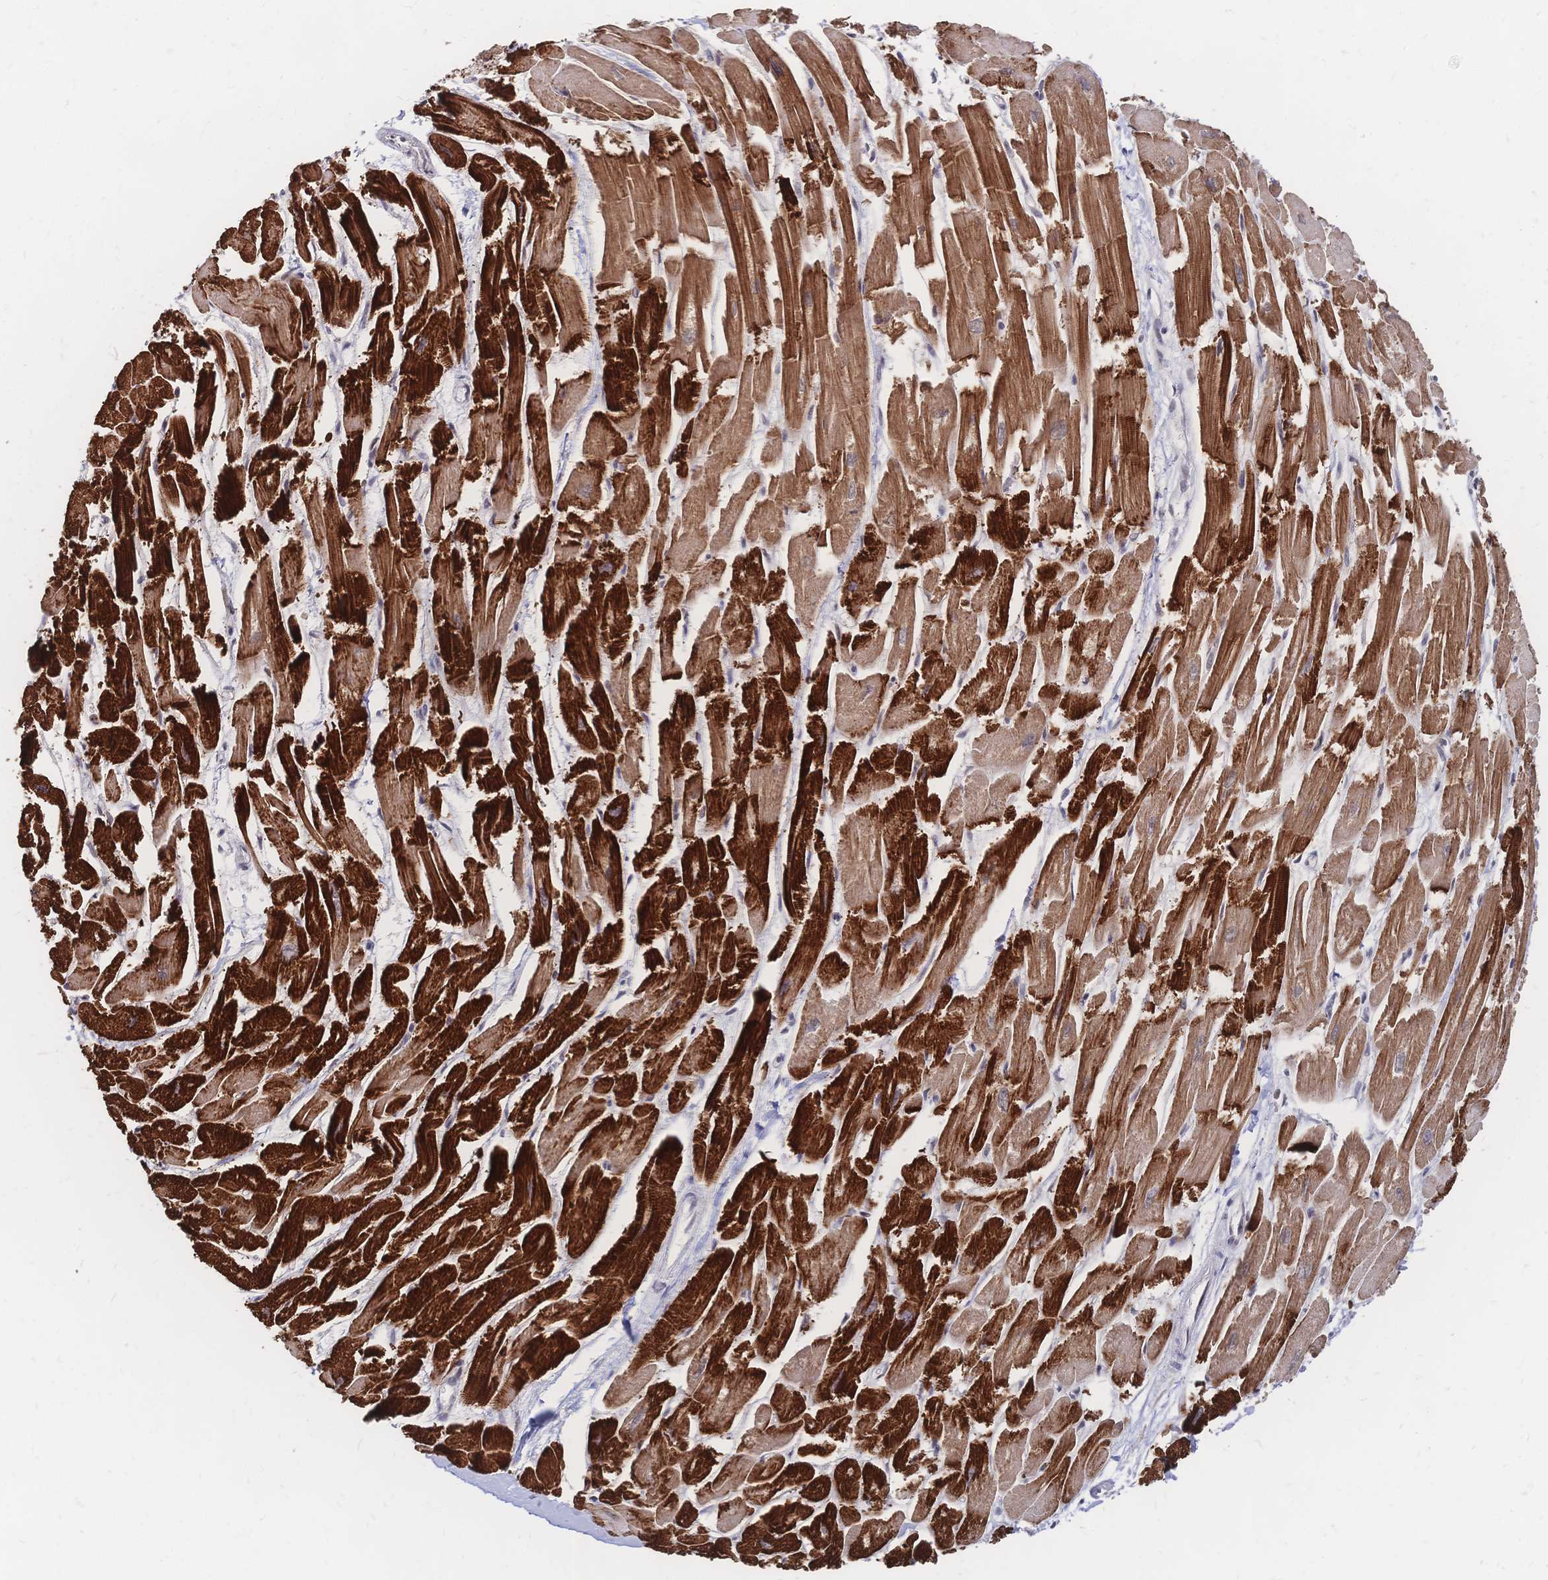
{"staining": {"intensity": "strong", "quantity": ">75%", "location": "cytoplasmic/membranous"}, "tissue": "heart muscle", "cell_type": "Cardiomyocytes", "image_type": "normal", "snomed": [{"axis": "morphology", "description": "Normal tissue, NOS"}, {"axis": "topography", "description": "Heart"}], "caption": "The micrograph exhibits staining of benign heart muscle, revealing strong cytoplasmic/membranous protein staining (brown color) within cardiomyocytes.", "gene": "NELFA", "patient": {"sex": "male", "age": 54}}